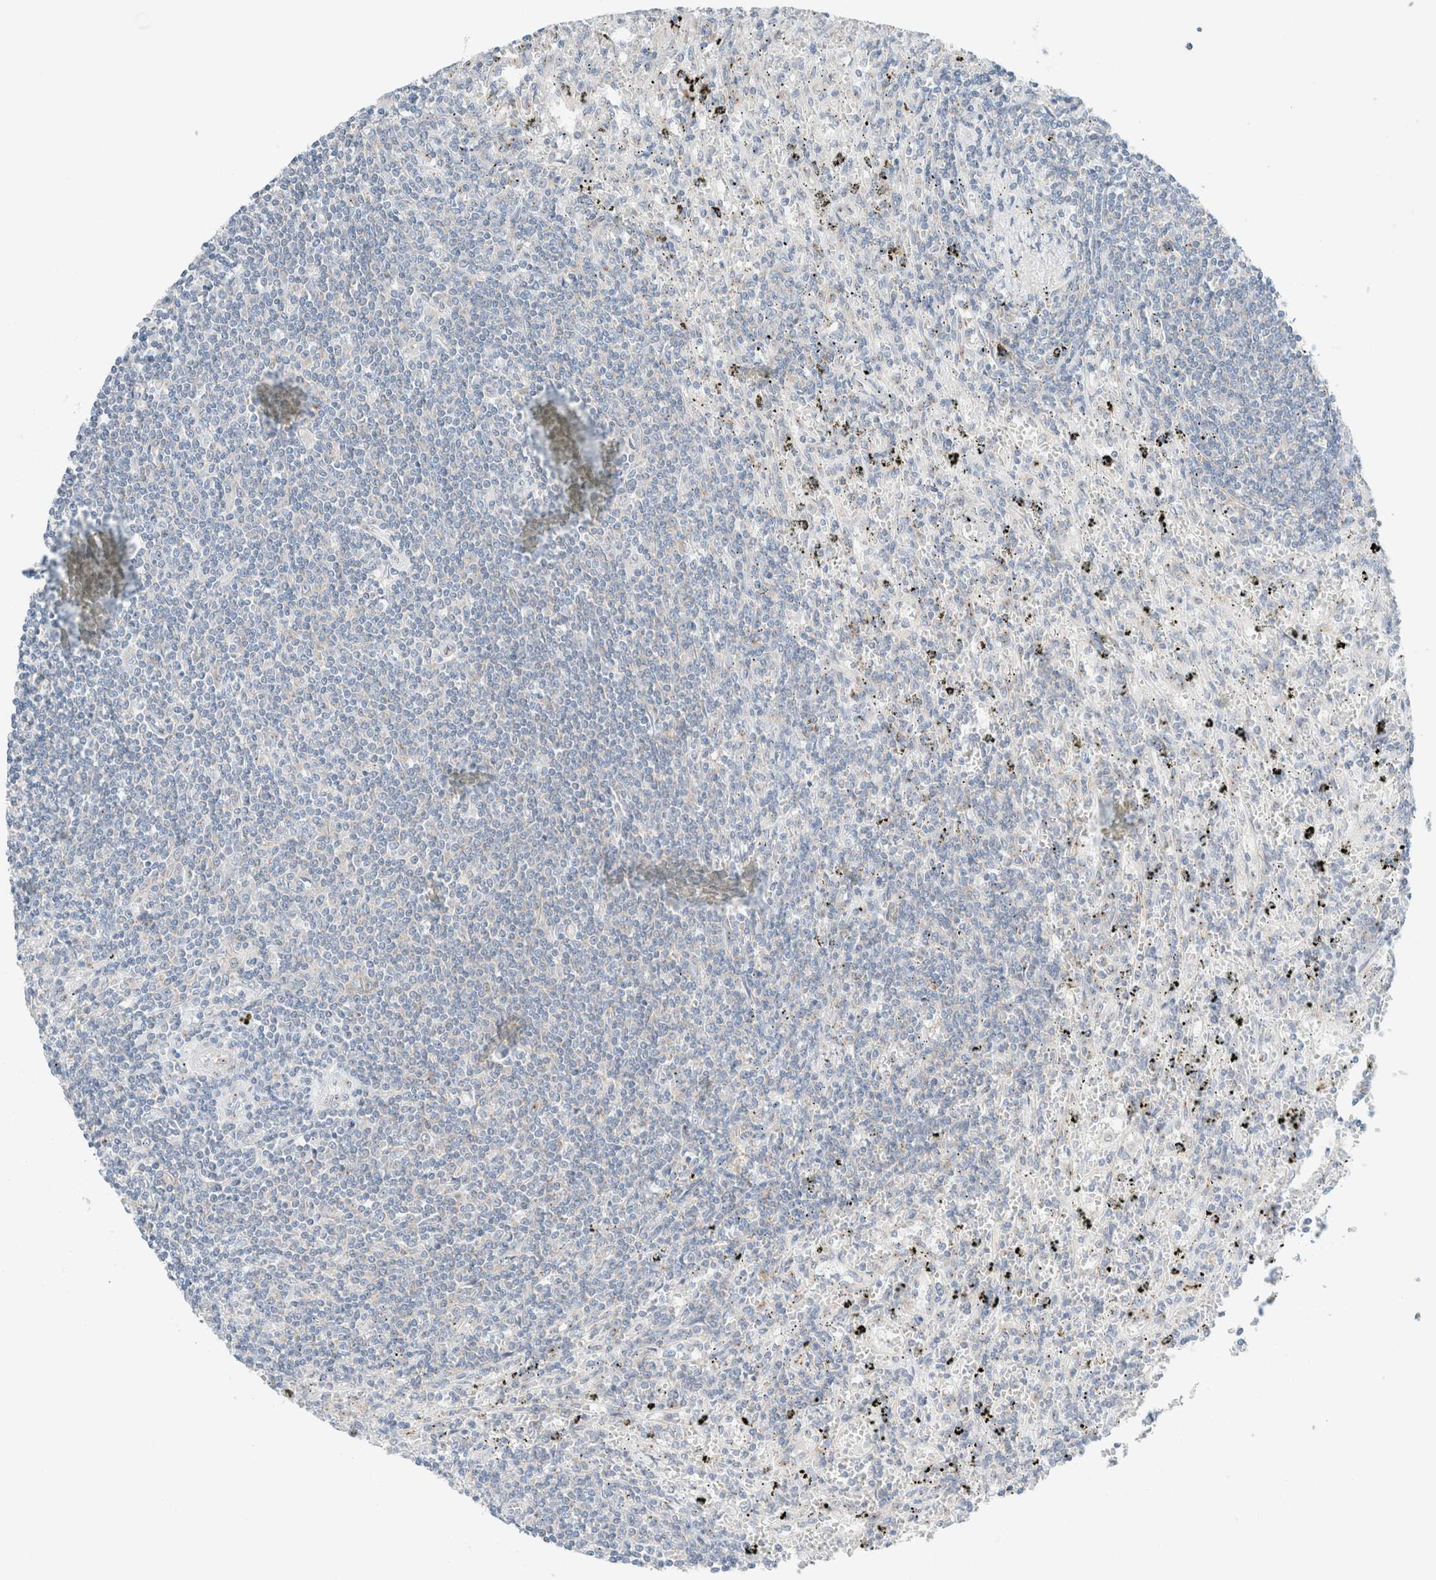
{"staining": {"intensity": "negative", "quantity": "none", "location": "none"}, "tissue": "lymphoma", "cell_type": "Tumor cells", "image_type": "cancer", "snomed": [{"axis": "morphology", "description": "Malignant lymphoma, non-Hodgkin's type, Low grade"}, {"axis": "topography", "description": "Spleen"}], "caption": "Tumor cells show no significant staining in low-grade malignant lymphoma, non-Hodgkin's type.", "gene": "CASC3", "patient": {"sex": "male", "age": 76}}